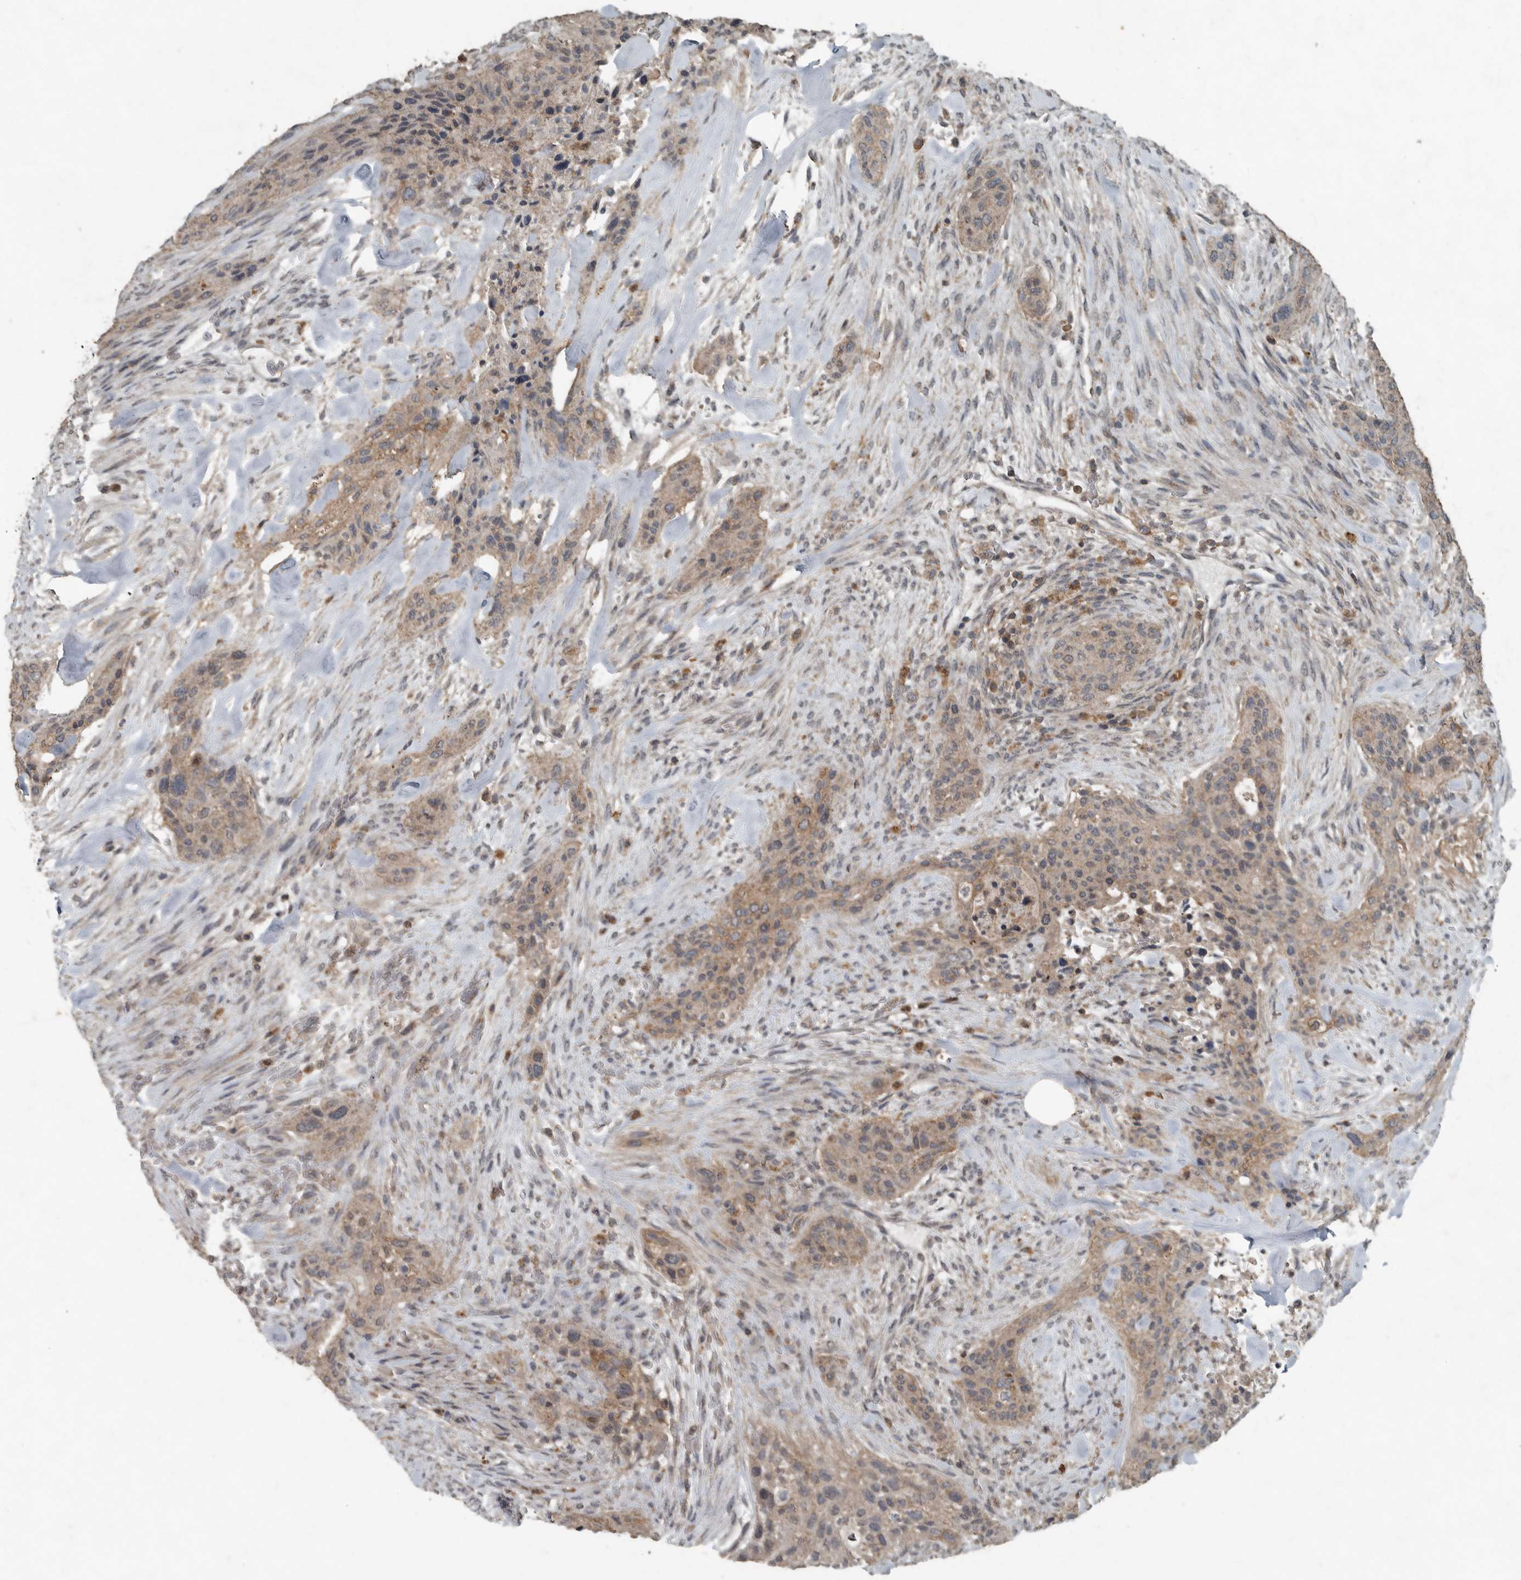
{"staining": {"intensity": "weak", "quantity": ">75%", "location": "cytoplasmic/membranous"}, "tissue": "urothelial cancer", "cell_type": "Tumor cells", "image_type": "cancer", "snomed": [{"axis": "morphology", "description": "Urothelial carcinoma, High grade"}, {"axis": "topography", "description": "Urinary bladder"}], "caption": "Weak cytoplasmic/membranous positivity is identified in about >75% of tumor cells in urothelial cancer.", "gene": "IL6ST", "patient": {"sex": "male", "age": 35}}